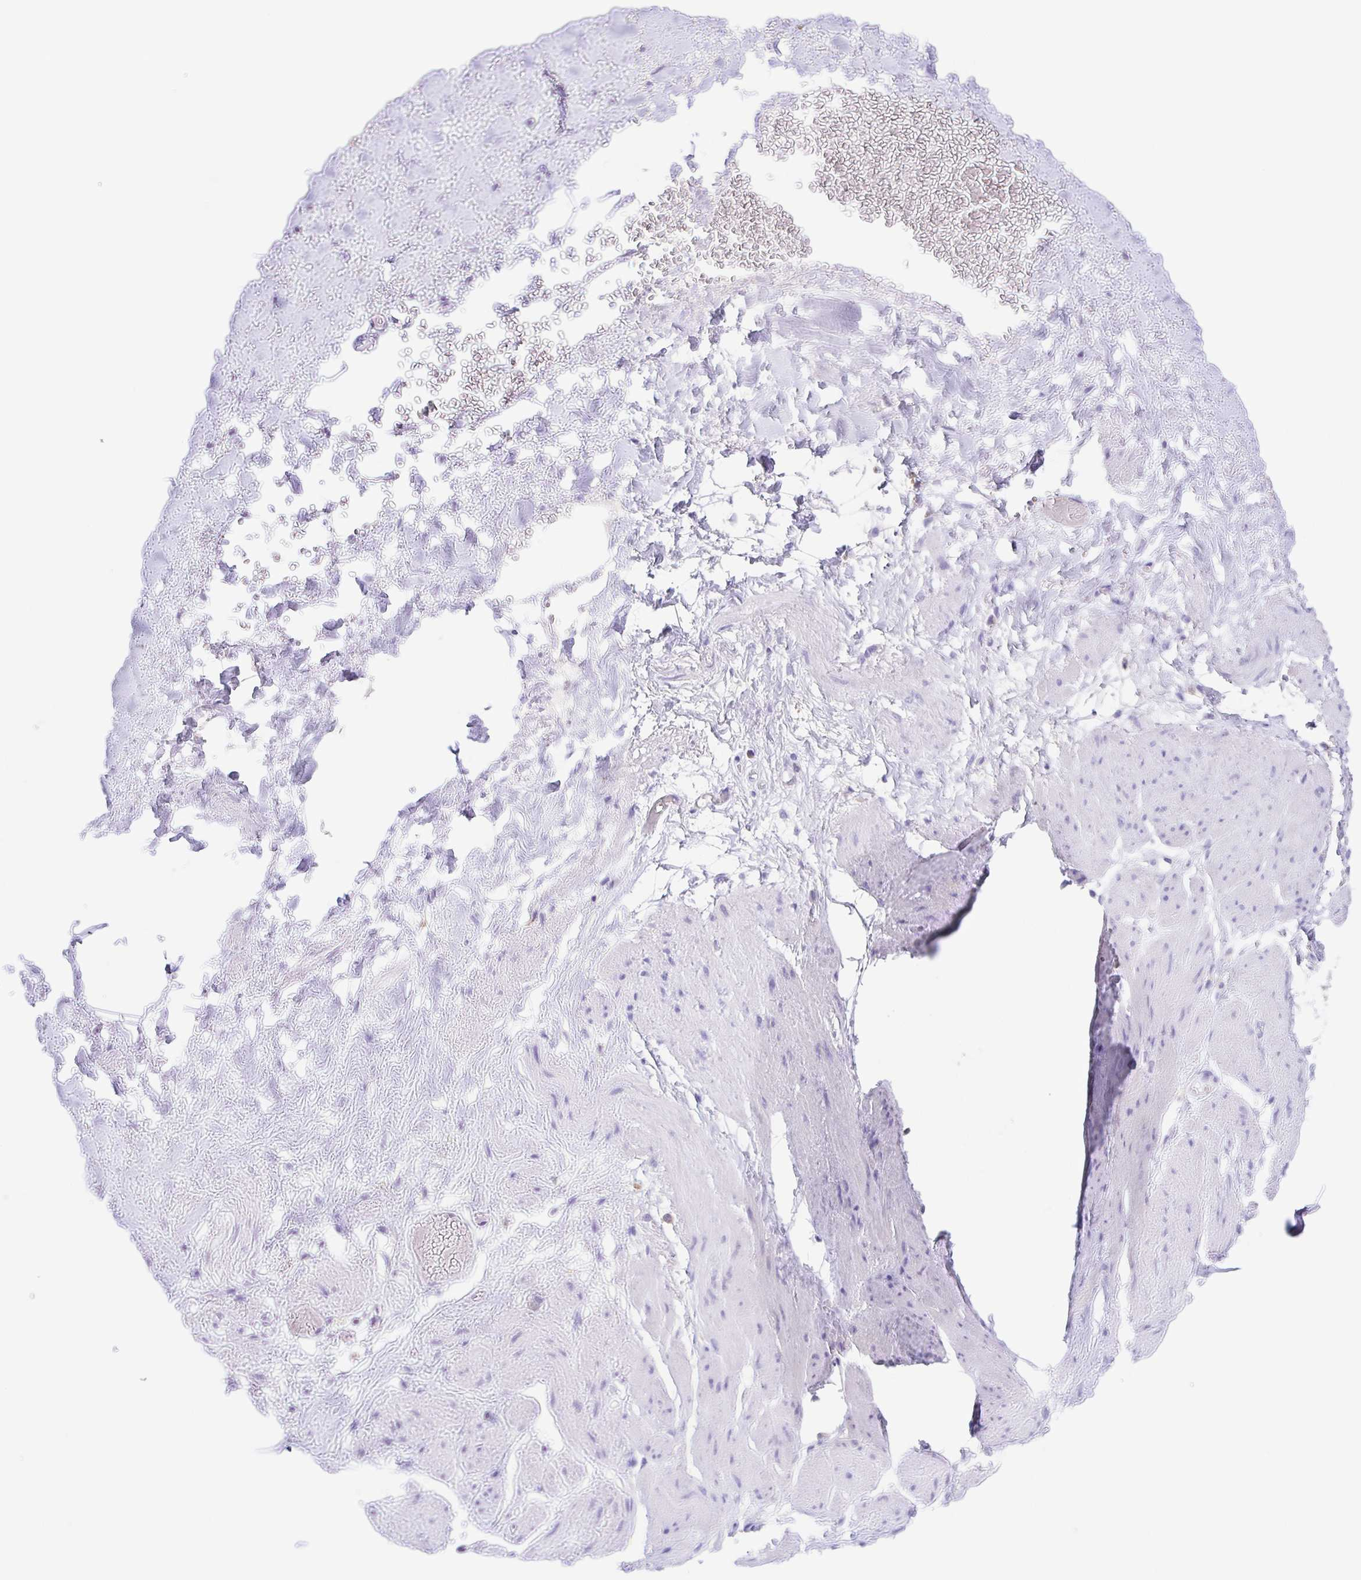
{"staining": {"intensity": "negative", "quantity": "none", "location": "none"}, "tissue": "adipose tissue", "cell_type": "Adipocytes", "image_type": "normal", "snomed": [{"axis": "morphology", "description": "Normal tissue, NOS"}, {"axis": "topography", "description": "Vagina"}, {"axis": "topography", "description": "Peripheral nerve tissue"}], "caption": "DAB (3,3'-diaminobenzidine) immunohistochemical staining of unremarkable adipose tissue shows no significant positivity in adipocytes. (Brightfield microscopy of DAB (3,3'-diaminobenzidine) immunohistochemistry (IHC) at high magnification).", "gene": "ARPP21", "patient": {"sex": "female", "age": 71}}